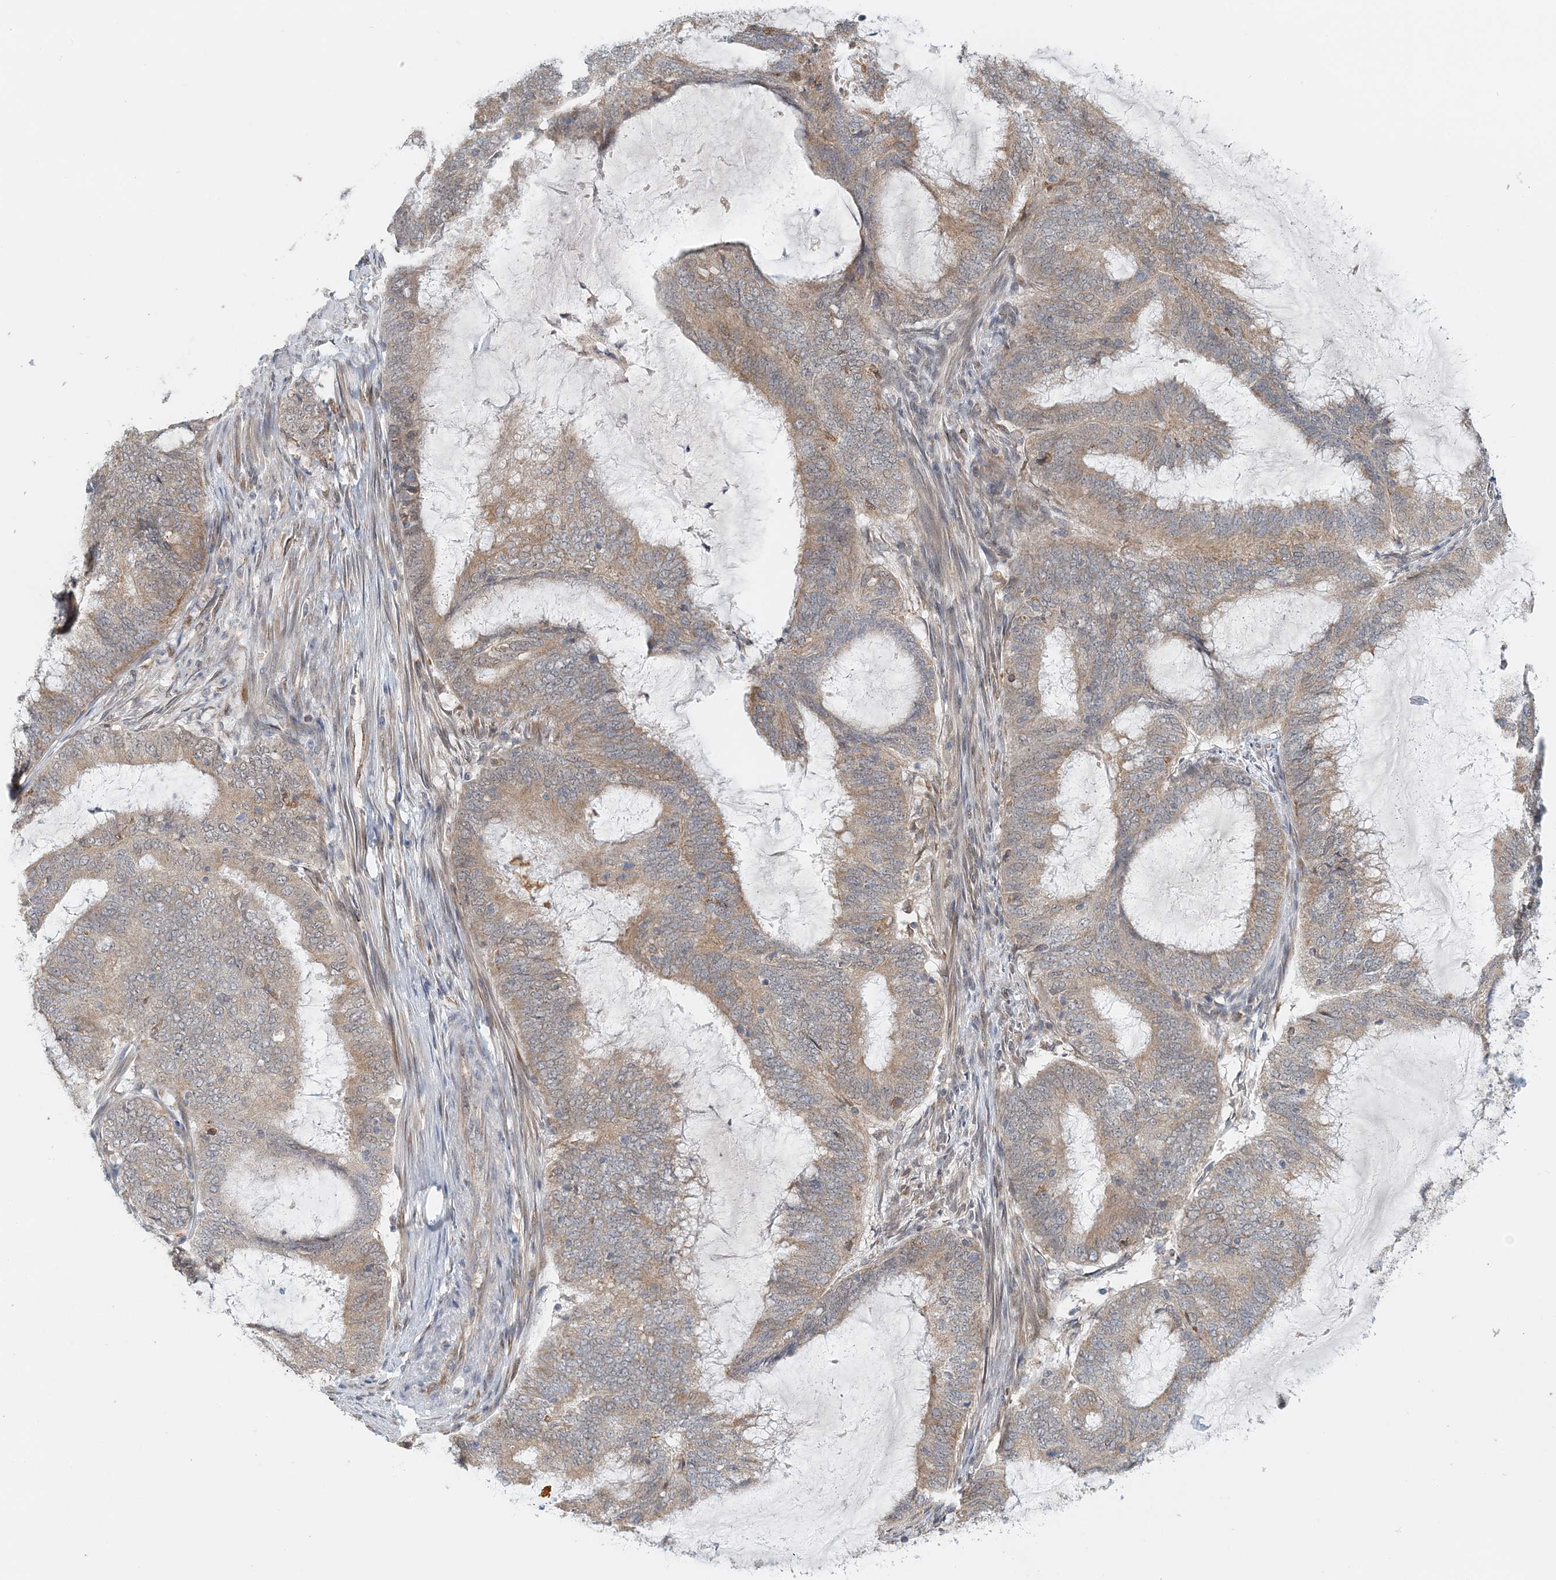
{"staining": {"intensity": "moderate", "quantity": ">75%", "location": "cytoplasmic/membranous"}, "tissue": "endometrial cancer", "cell_type": "Tumor cells", "image_type": "cancer", "snomed": [{"axis": "morphology", "description": "Adenocarcinoma, NOS"}, {"axis": "topography", "description": "Endometrium"}], "caption": "Adenocarcinoma (endometrial) was stained to show a protein in brown. There is medium levels of moderate cytoplasmic/membranous expression in approximately >75% of tumor cells. The protein of interest is stained brown, and the nuclei are stained in blue (DAB (3,3'-diaminobenzidine) IHC with brightfield microscopy, high magnification).", "gene": "PCYOX1L", "patient": {"sex": "female", "age": 51}}